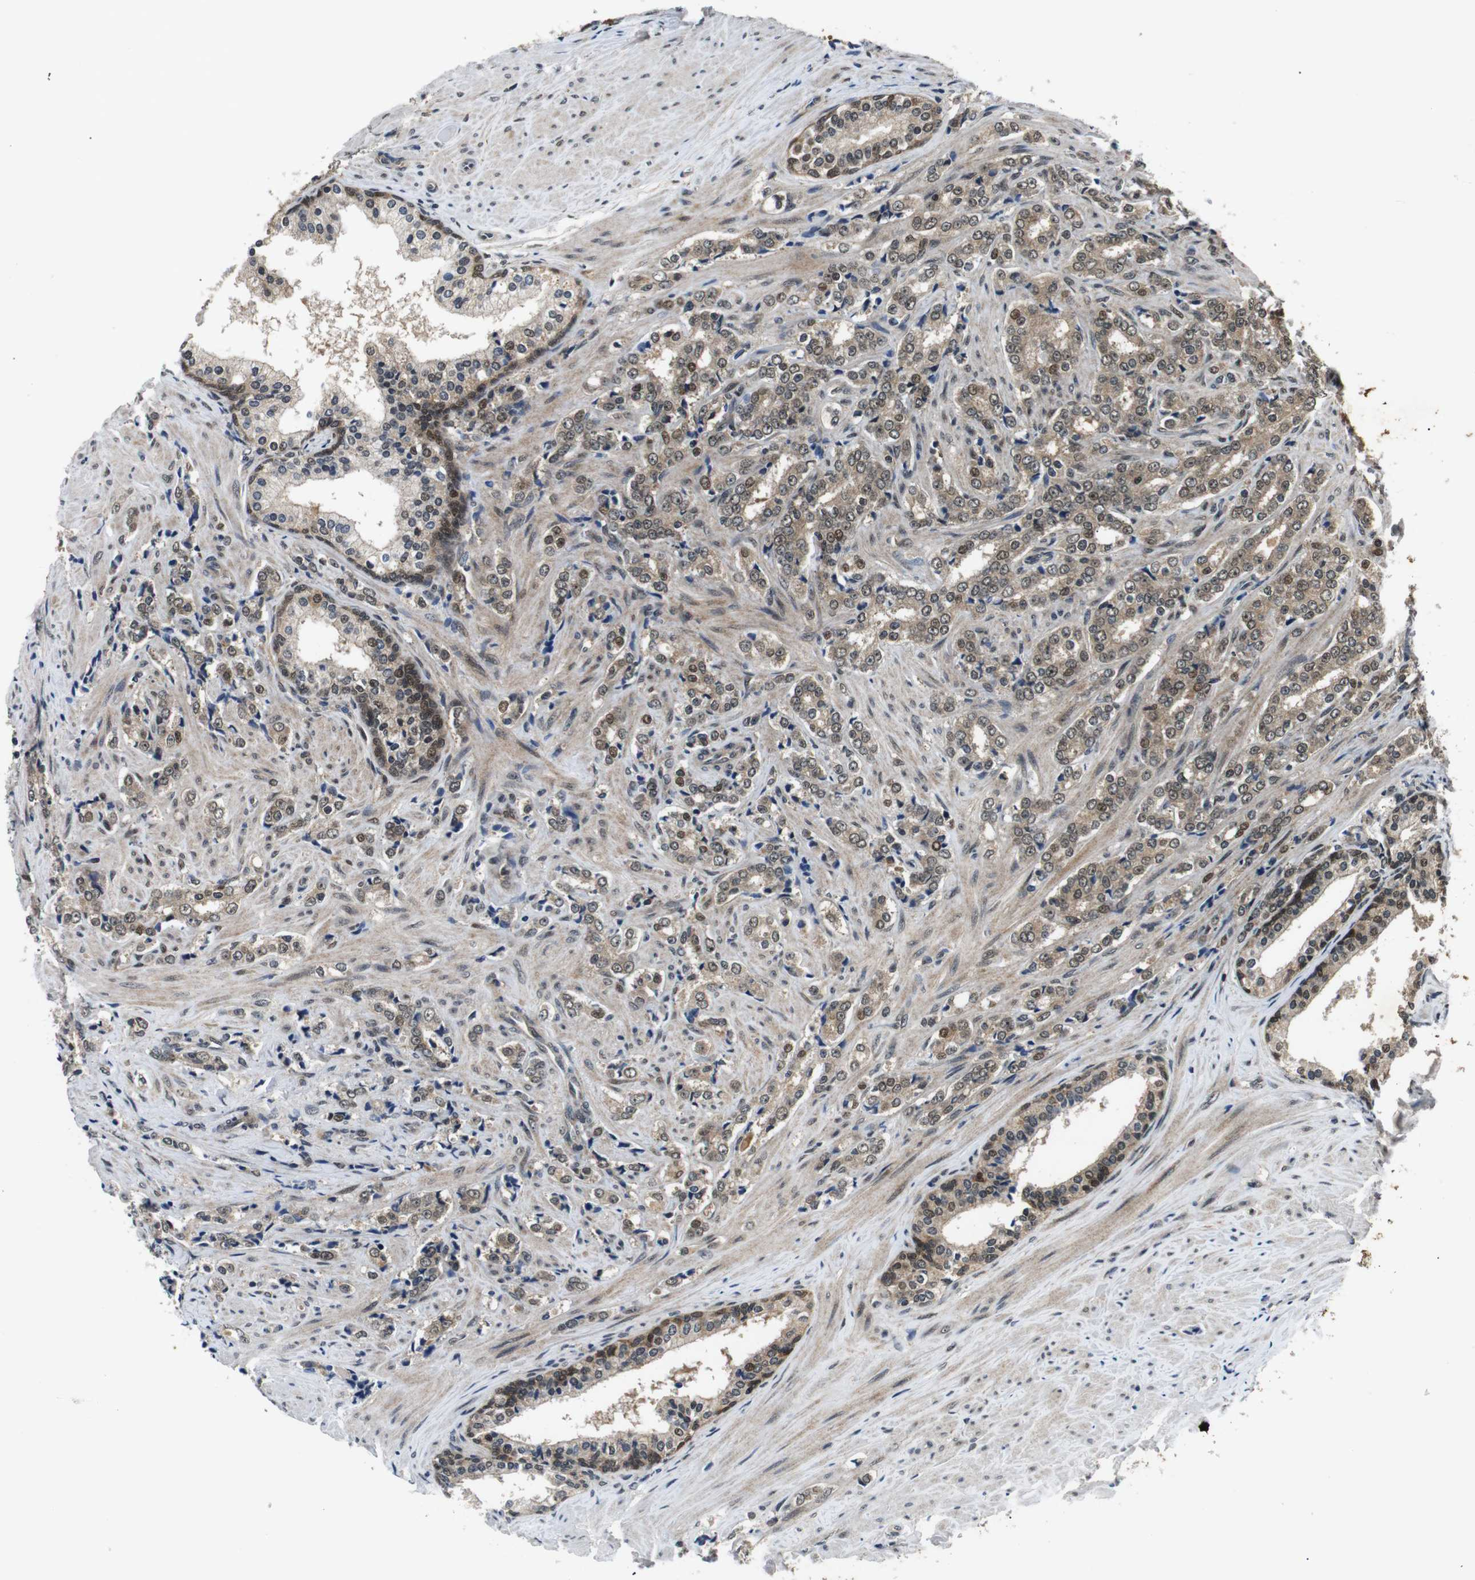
{"staining": {"intensity": "moderate", "quantity": ">75%", "location": "cytoplasmic/membranous,nuclear"}, "tissue": "prostate cancer", "cell_type": "Tumor cells", "image_type": "cancer", "snomed": [{"axis": "morphology", "description": "Adenocarcinoma, Low grade"}, {"axis": "topography", "description": "Prostate"}], "caption": "Prostate cancer stained for a protein exhibits moderate cytoplasmic/membranous and nuclear positivity in tumor cells.", "gene": "SKP1", "patient": {"sex": "male", "age": 60}}